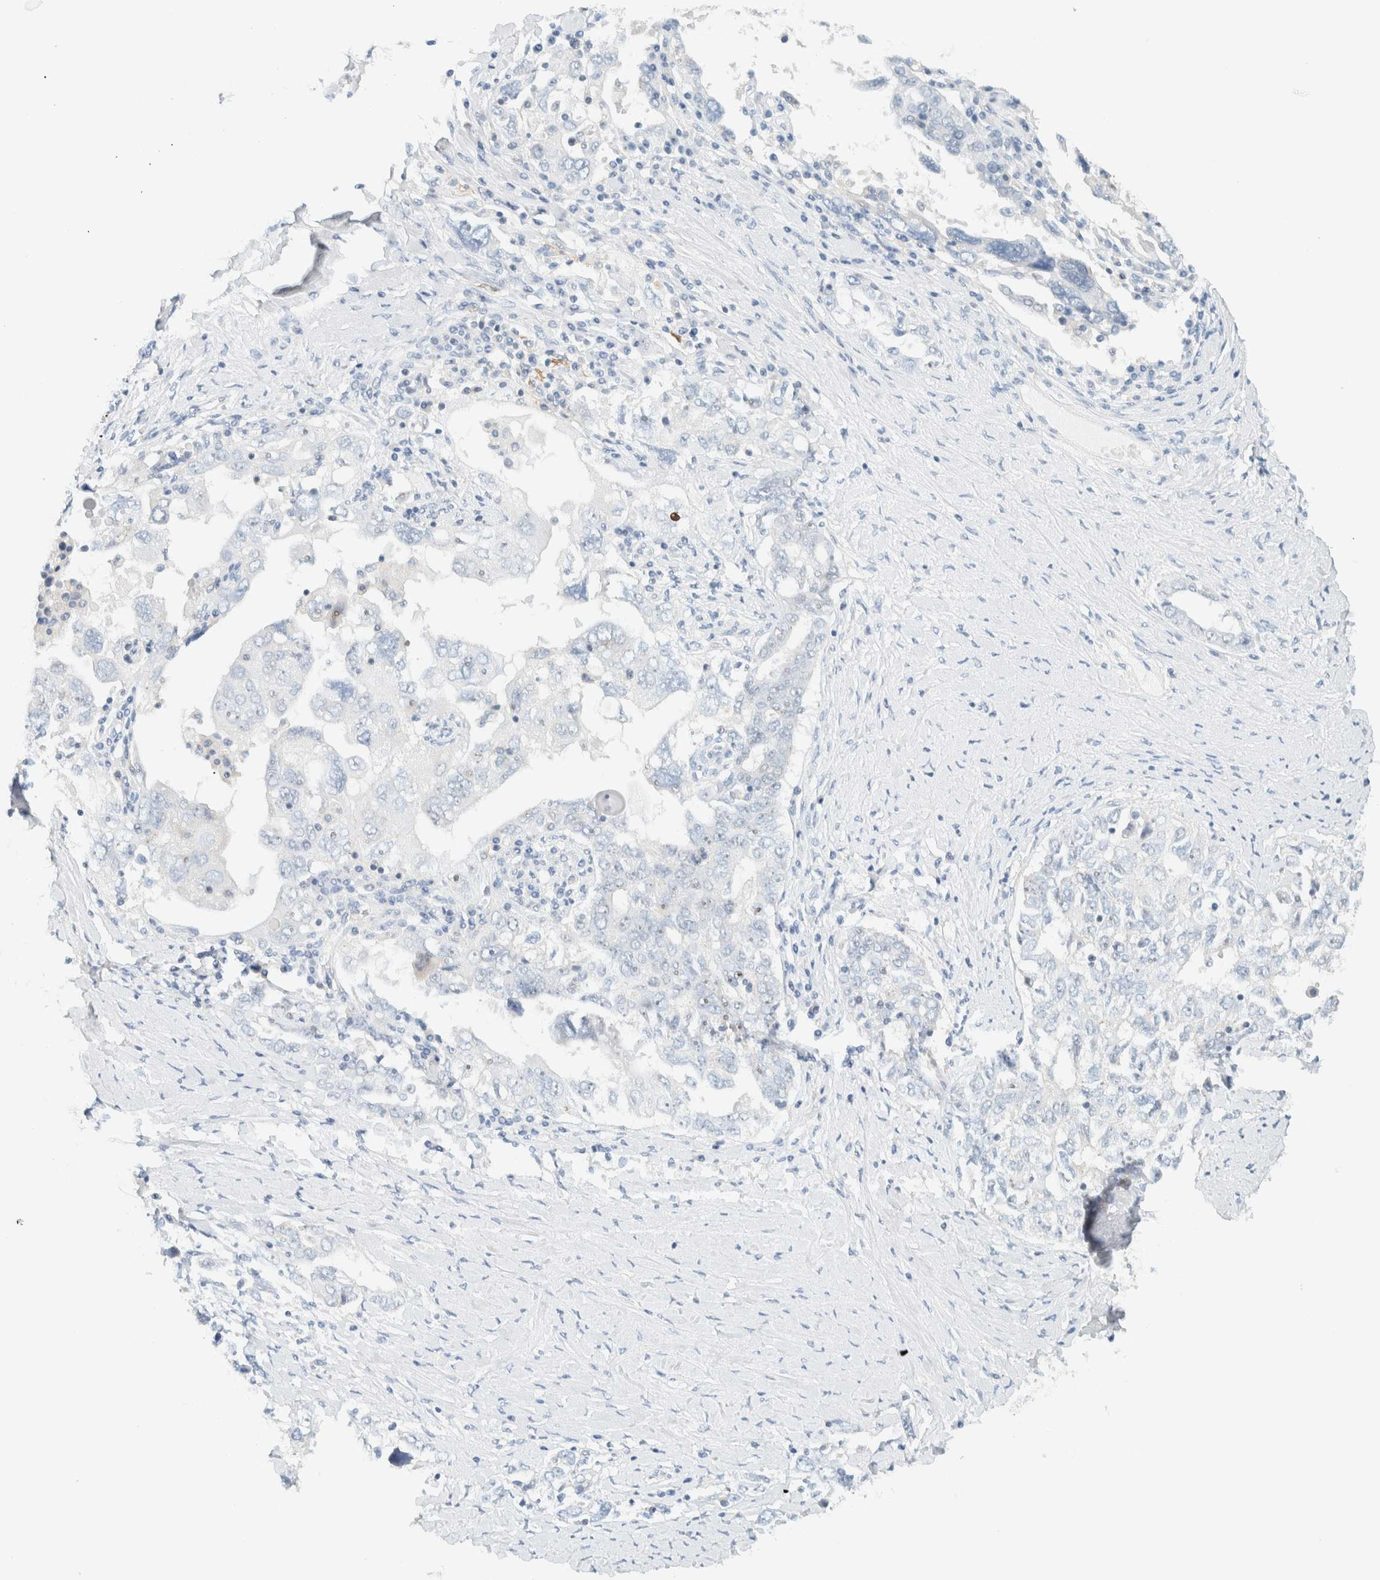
{"staining": {"intensity": "negative", "quantity": "none", "location": "none"}, "tissue": "ovarian cancer", "cell_type": "Tumor cells", "image_type": "cancer", "snomed": [{"axis": "morphology", "description": "Carcinoma, endometroid"}, {"axis": "topography", "description": "Ovary"}], "caption": "This histopathology image is of ovarian cancer stained with immunohistochemistry to label a protein in brown with the nuclei are counter-stained blue. There is no staining in tumor cells. (Brightfield microscopy of DAB IHC at high magnification).", "gene": "NDE1", "patient": {"sex": "female", "age": 62}}